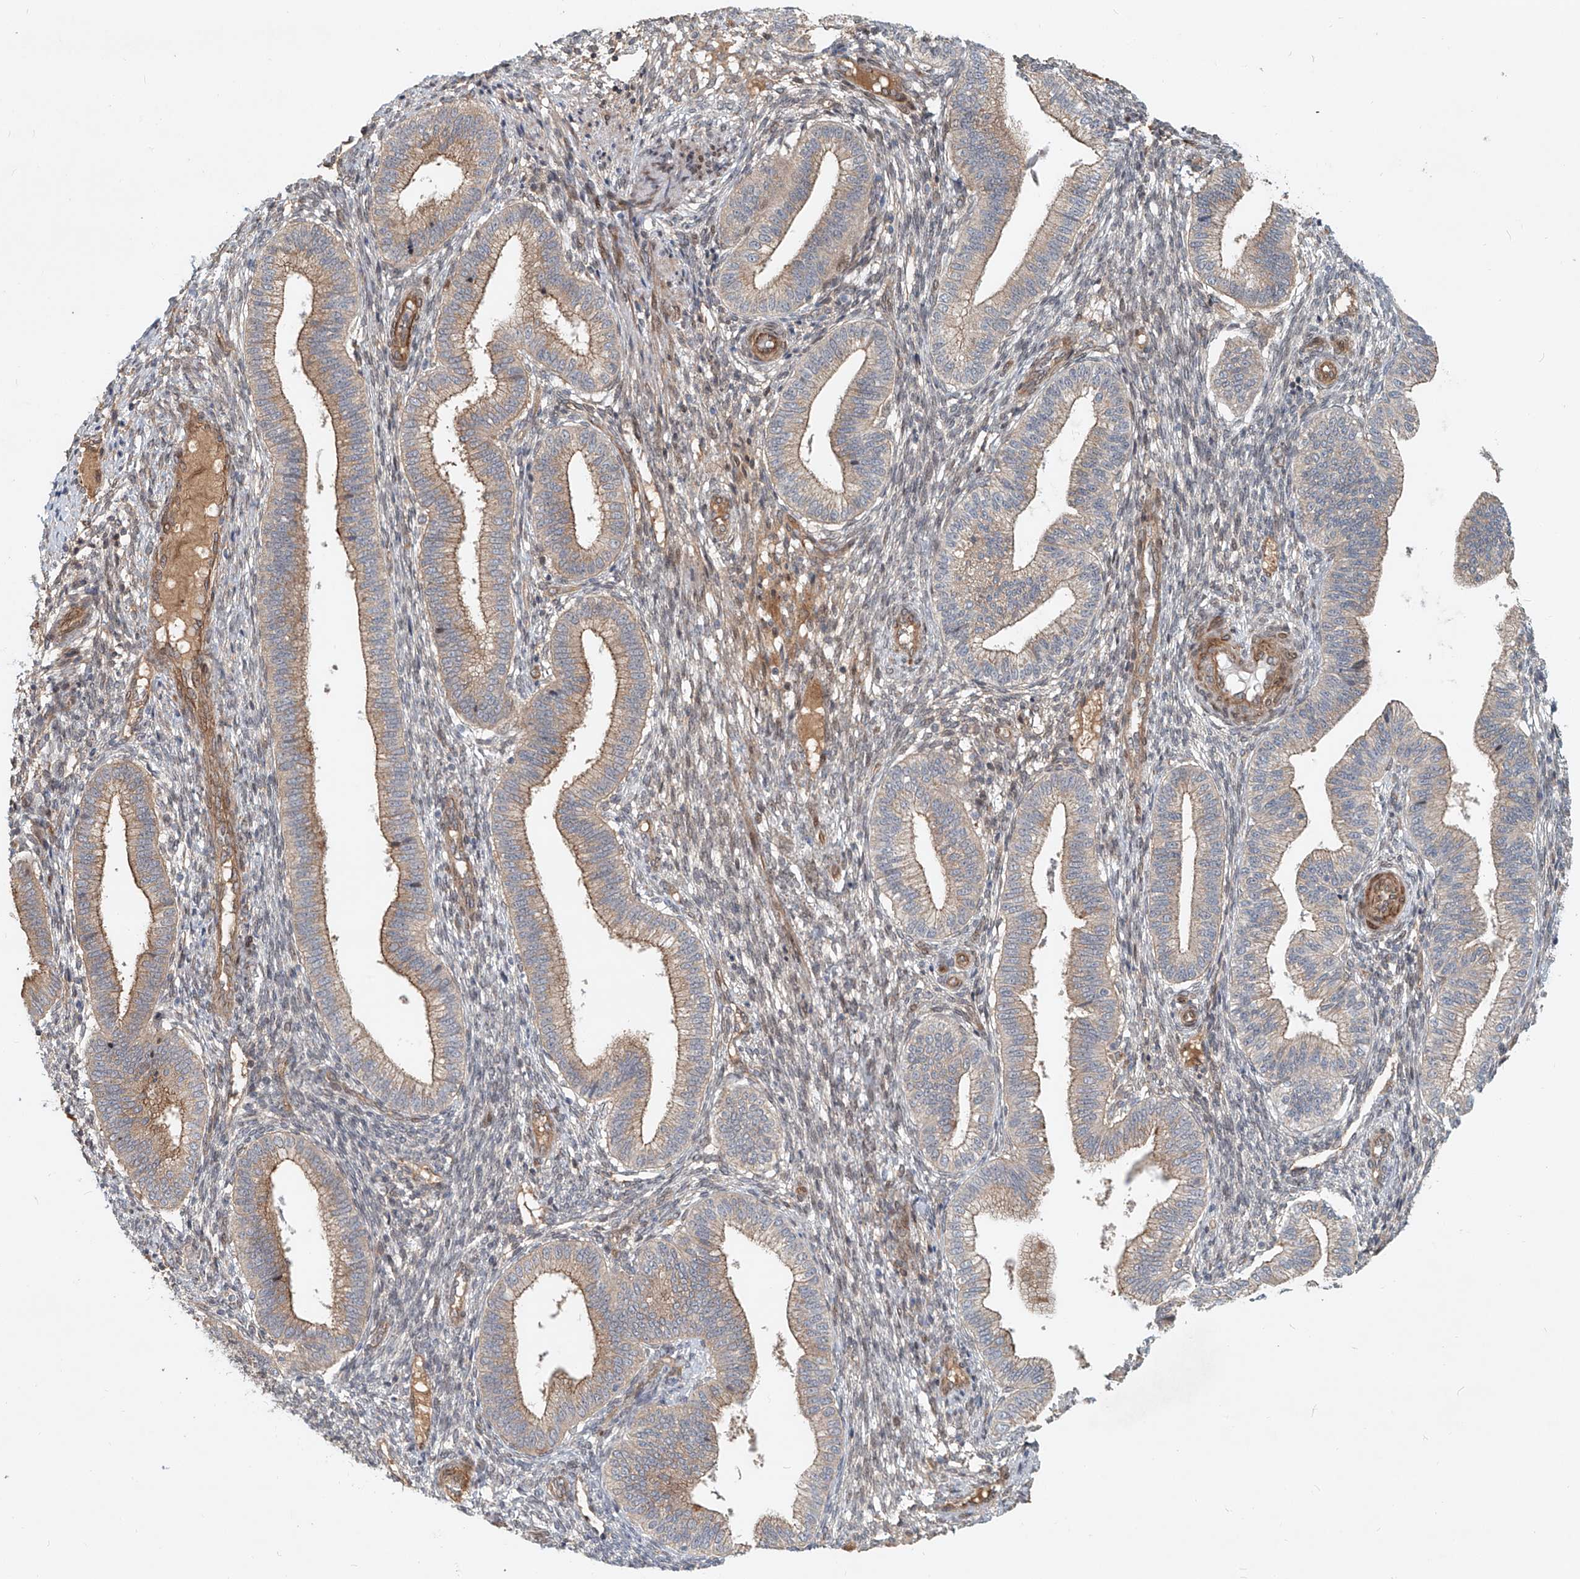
{"staining": {"intensity": "moderate", "quantity": "<25%", "location": "cytoplasmic/membranous"}, "tissue": "endometrium", "cell_type": "Cells in endometrial stroma", "image_type": "normal", "snomed": [{"axis": "morphology", "description": "Normal tissue, NOS"}, {"axis": "topography", "description": "Endometrium"}], "caption": "Immunohistochemistry (IHC) staining of normal endometrium, which exhibits low levels of moderate cytoplasmic/membranous expression in about <25% of cells in endometrial stroma indicating moderate cytoplasmic/membranous protein positivity. The staining was performed using DAB (brown) for protein detection and nuclei were counterstained in hematoxylin (blue).", "gene": "SASH1", "patient": {"sex": "female", "age": 39}}